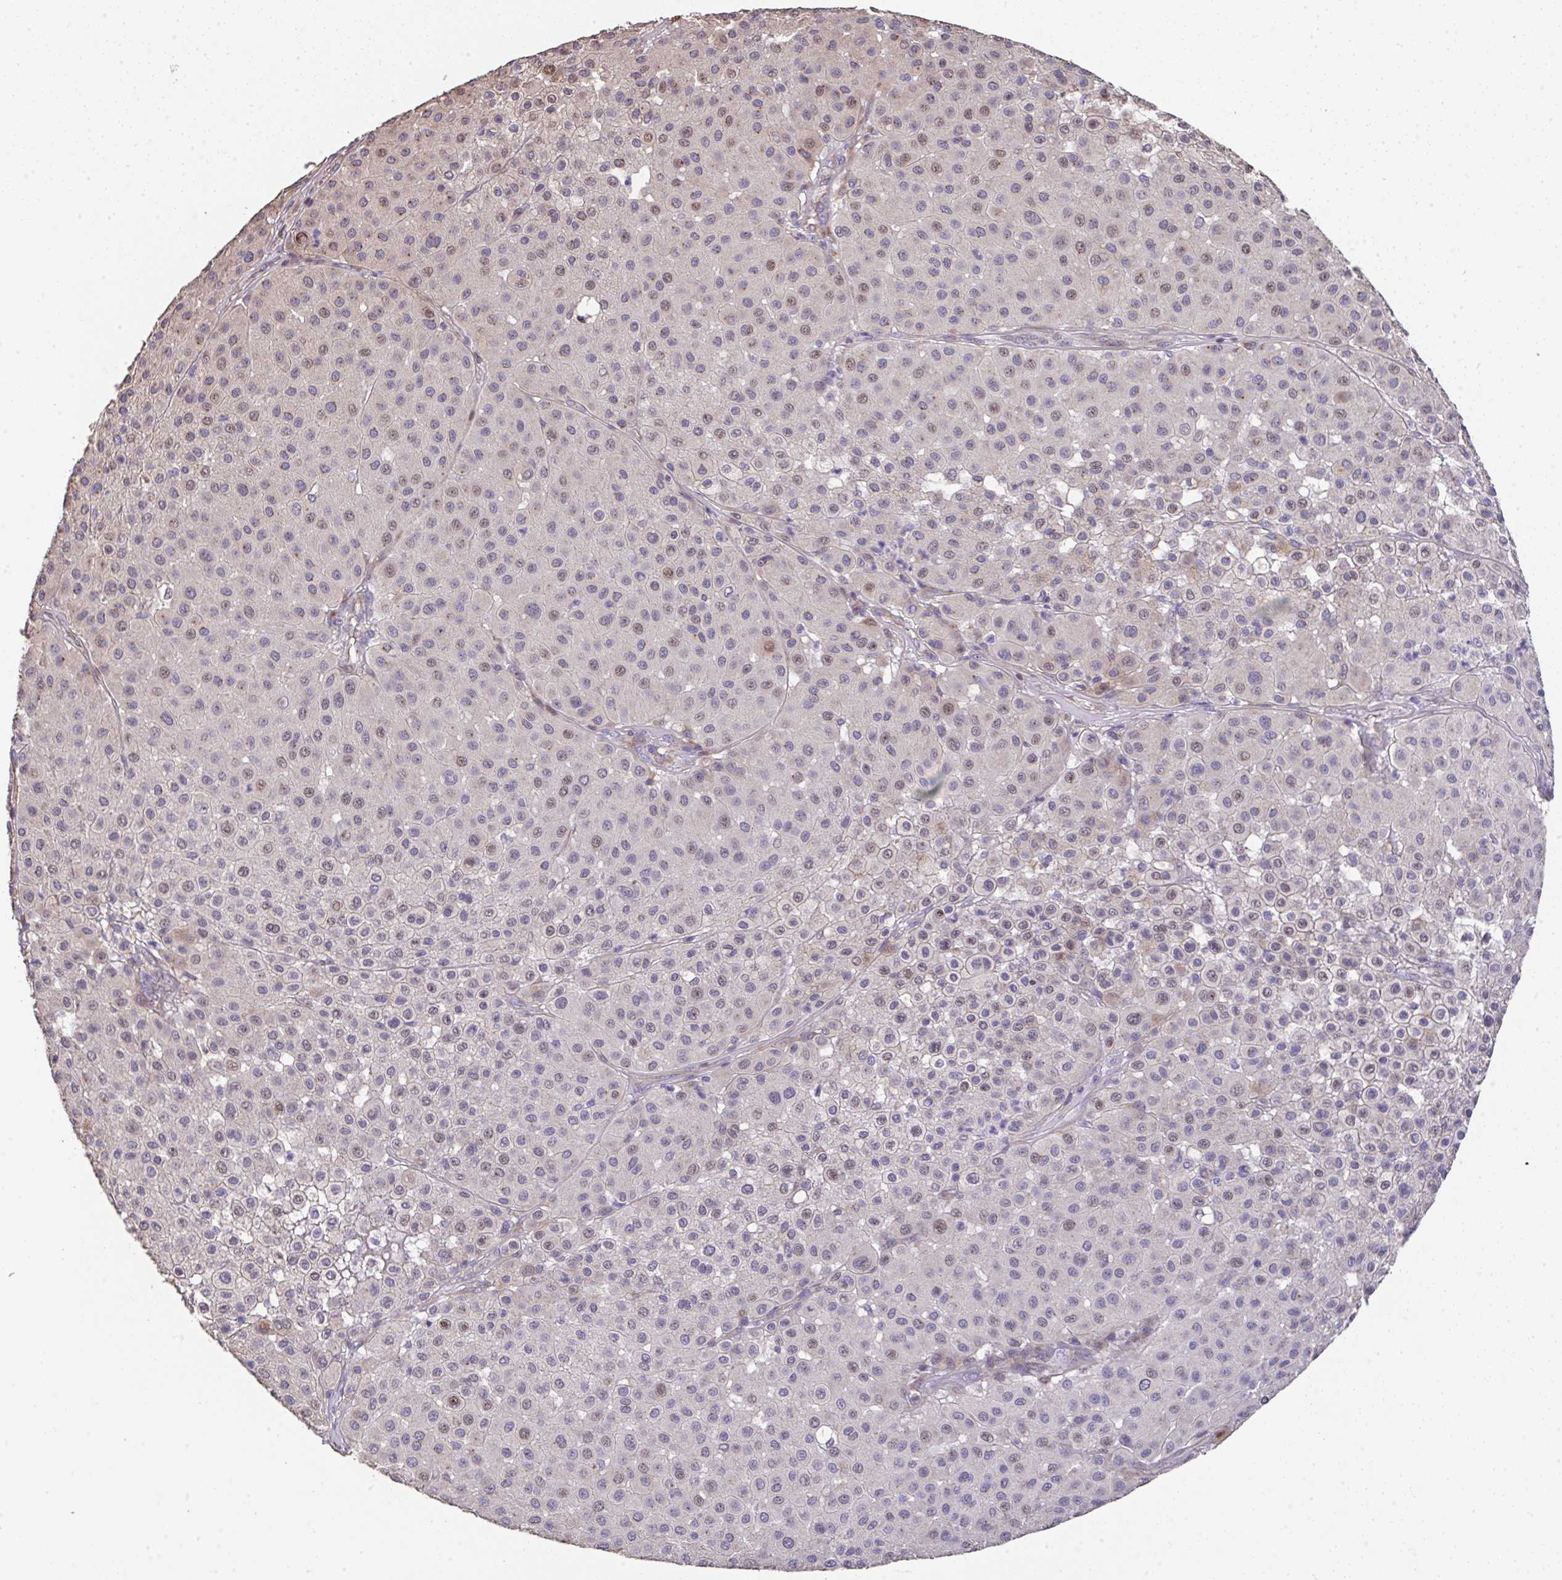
{"staining": {"intensity": "moderate", "quantity": "<25%", "location": "nuclear"}, "tissue": "melanoma", "cell_type": "Tumor cells", "image_type": "cancer", "snomed": [{"axis": "morphology", "description": "Malignant melanoma, Metastatic site"}, {"axis": "topography", "description": "Smooth muscle"}], "caption": "Tumor cells display low levels of moderate nuclear staining in about <25% of cells in human melanoma.", "gene": "RUNDC3B", "patient": {"sex": "male", "age": 41}}